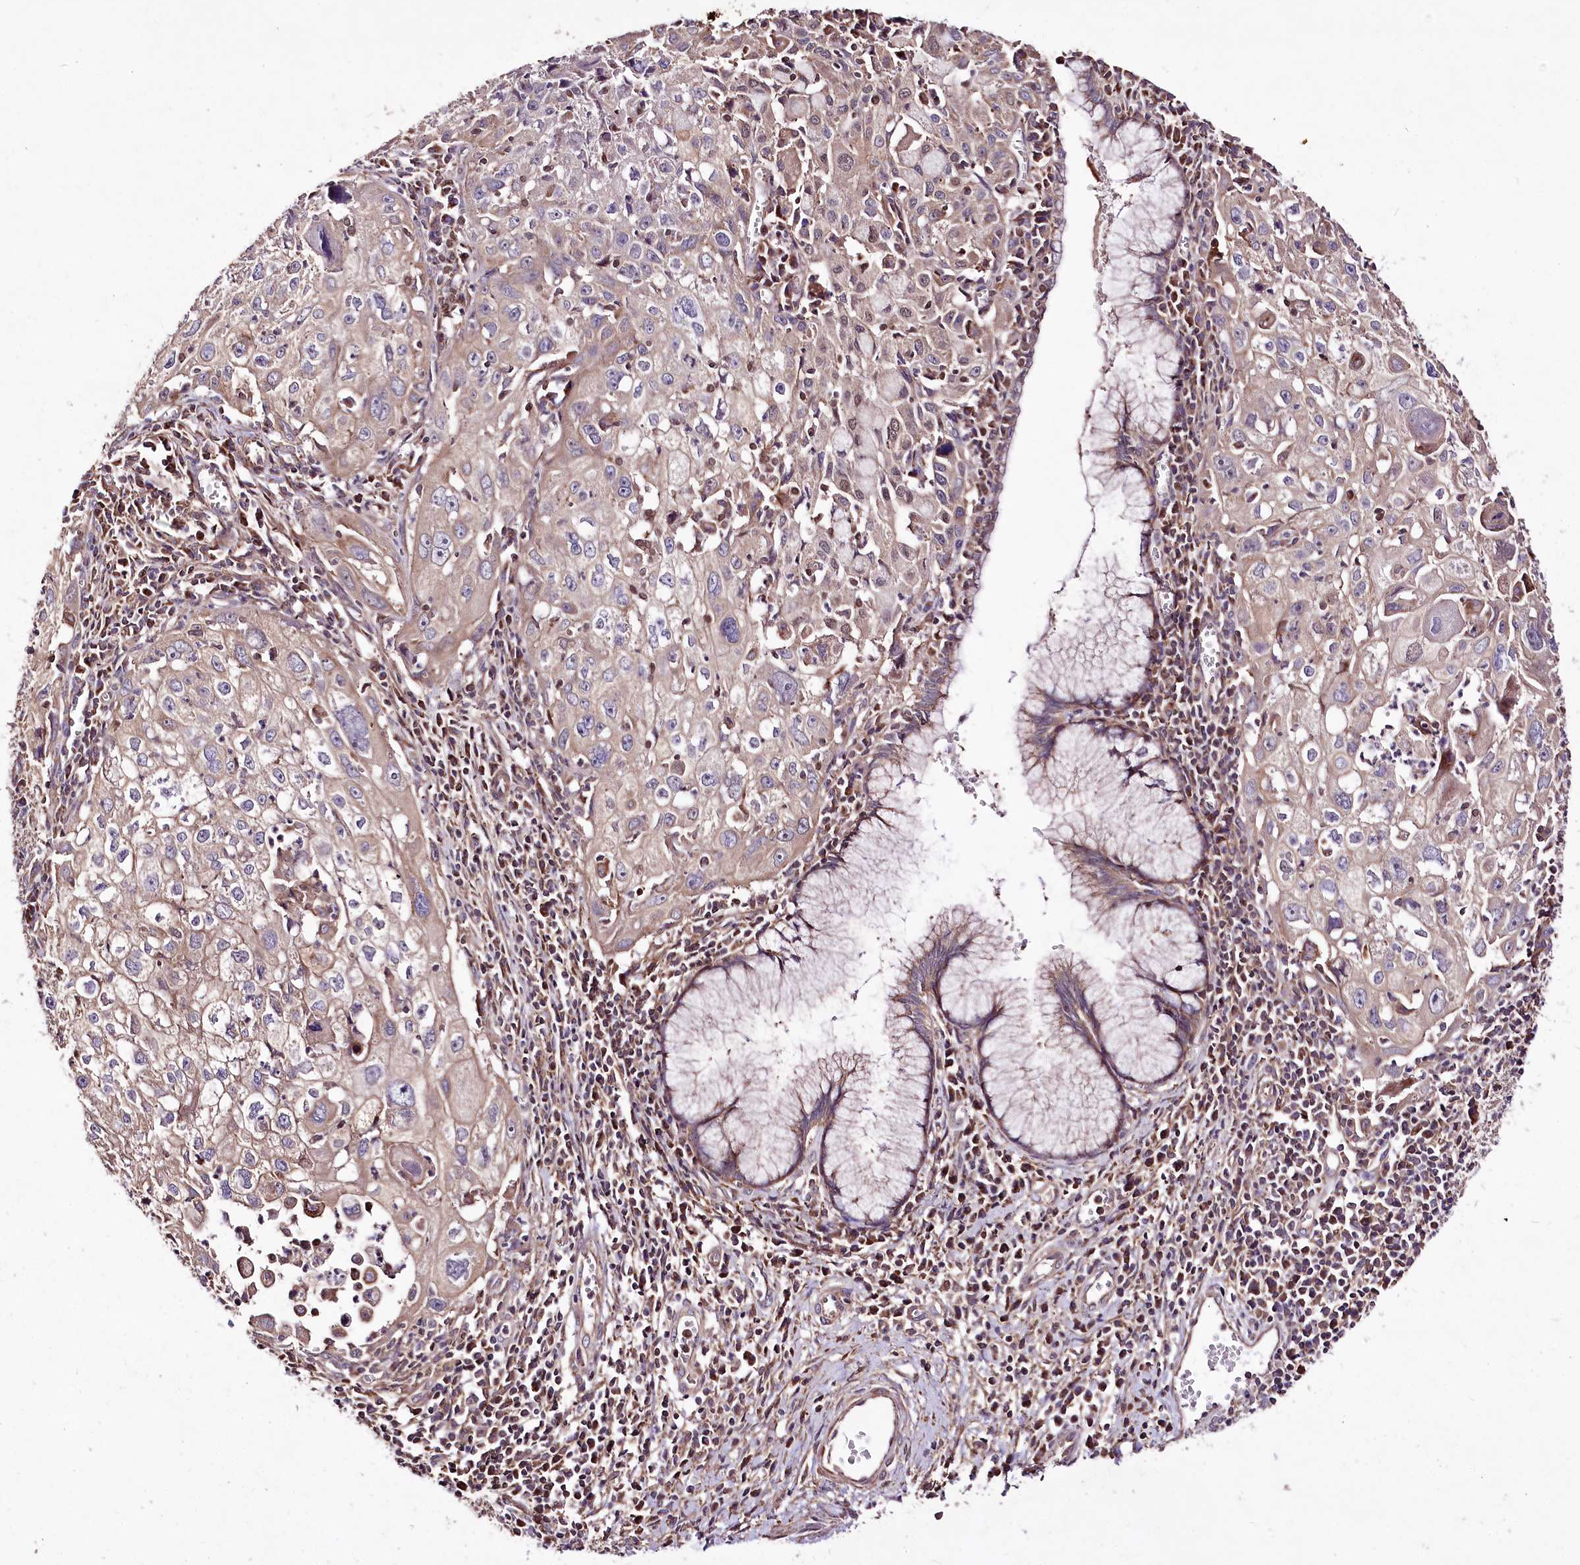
{"staining": {"intensity": "weak", "quantity": "25%-75%", "location": "cytoplasmic/membranous"}, "tissue": "cervical cancer", "cell_type": "Tumor cells", "image_type": "cancer", "snomed": [{"axis": "morphology", "description": "Squamous cell carcinoma, NOS"}, {"axis": "topography", "description": "Cervix"}], "caption": "A photomicrograph of cervical cancer stained for a protein shows weak cytoplasmic/membranous brown staining in tumor cells.", "gene": "WWC1", "patient": {"sex": "female", "age": 42}}